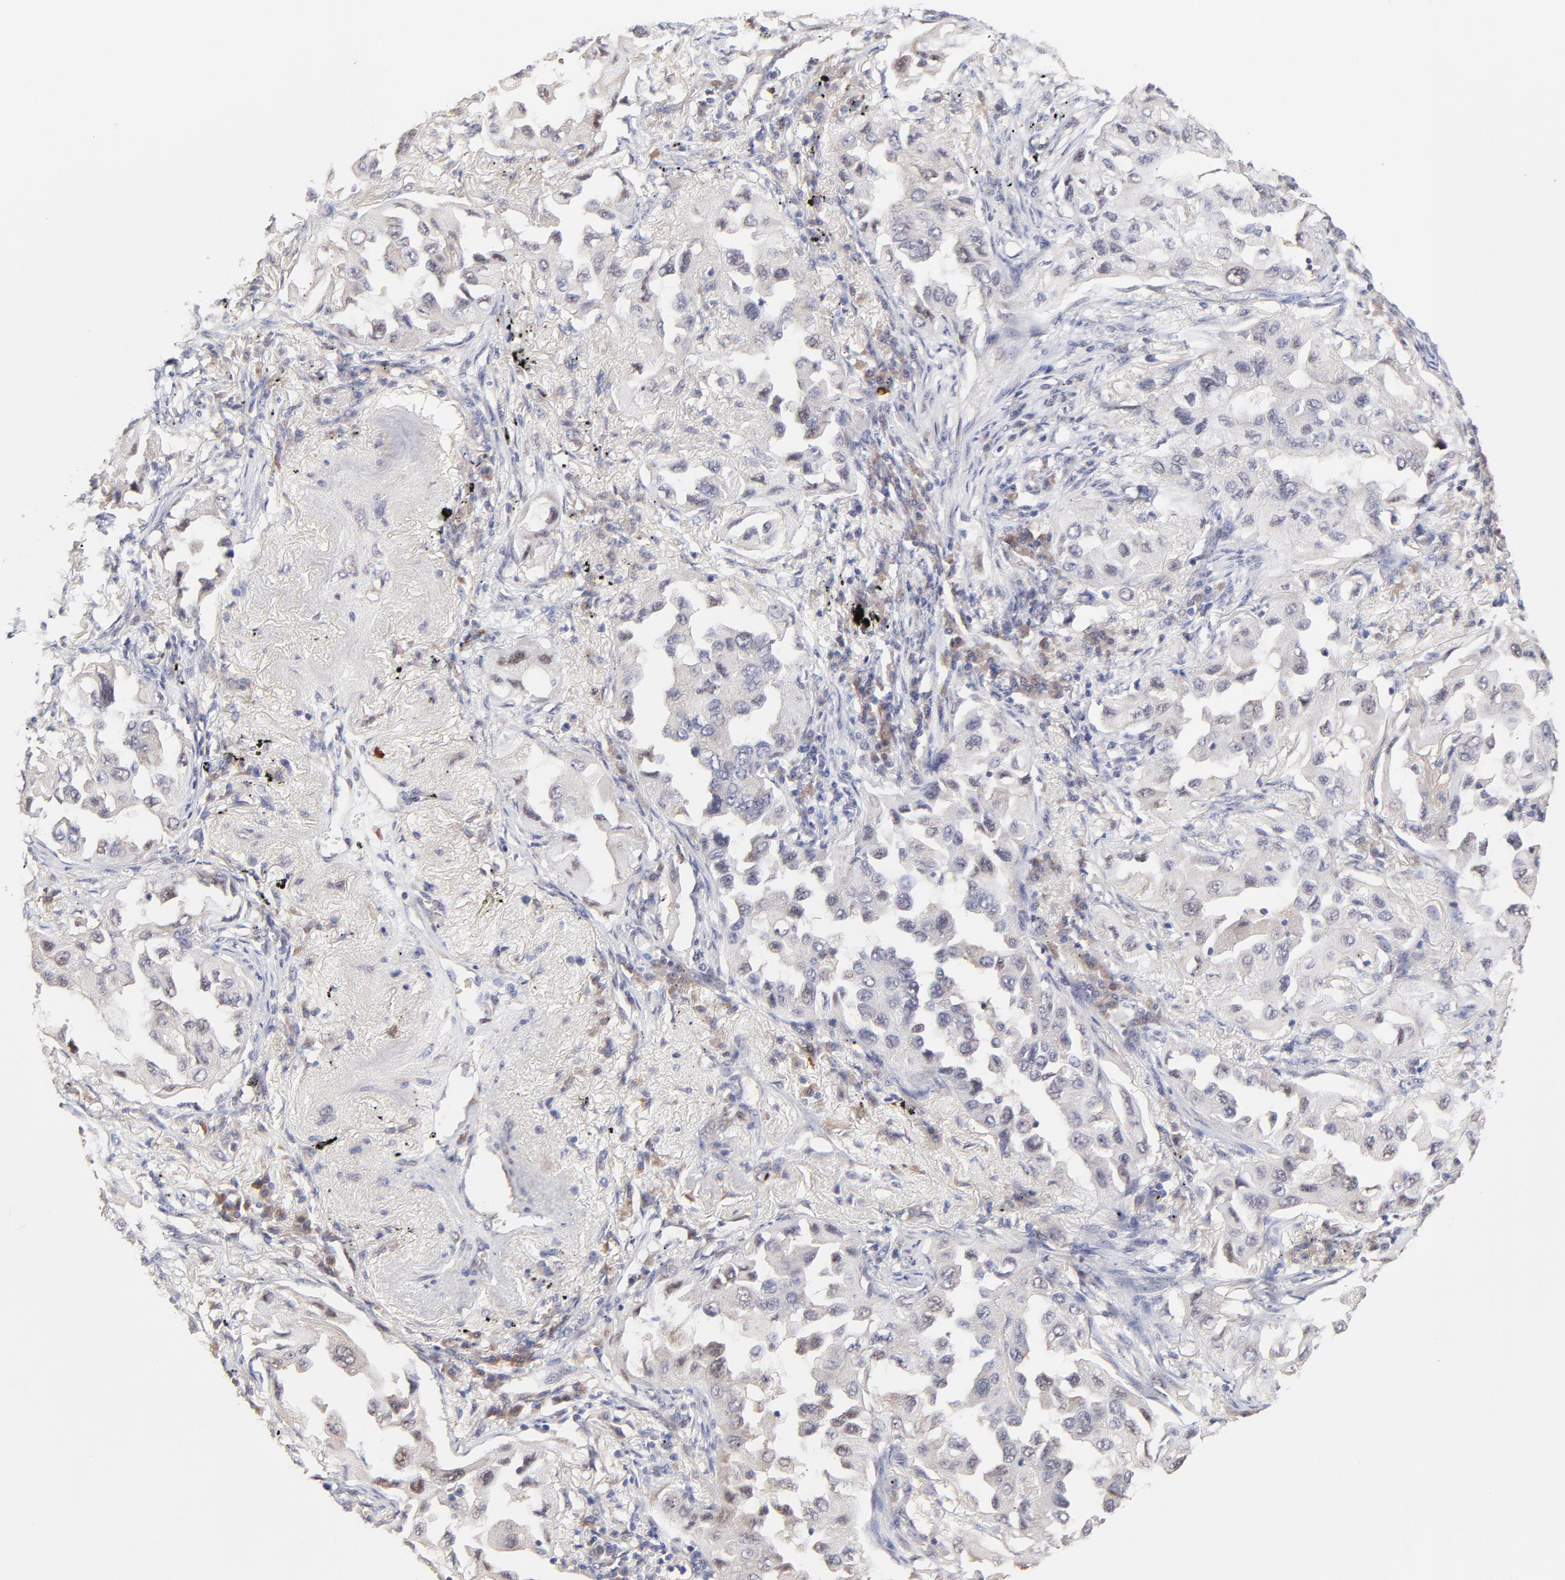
{"staining": {"intensity": "weak", "quantity": ">75%", "location": "cytoplasmic/membranous"}, "tissue": "lung cancer", "cell_type": "Tumor cells", "image_type": "cancer", "snomed": [{"axis": "morphology", "description": "Adenocarcinoma, NOS"}, {"axis": "topography", "description": "Lung"}], "caption": "Lung cancer tissue displays weak cytoplasmic/membranous expression in approximately >75% of tumor cells, visualized by immunohistochemistry.", "gene": "ZNF10", "patient": {"sex": "female", "age": 65}}